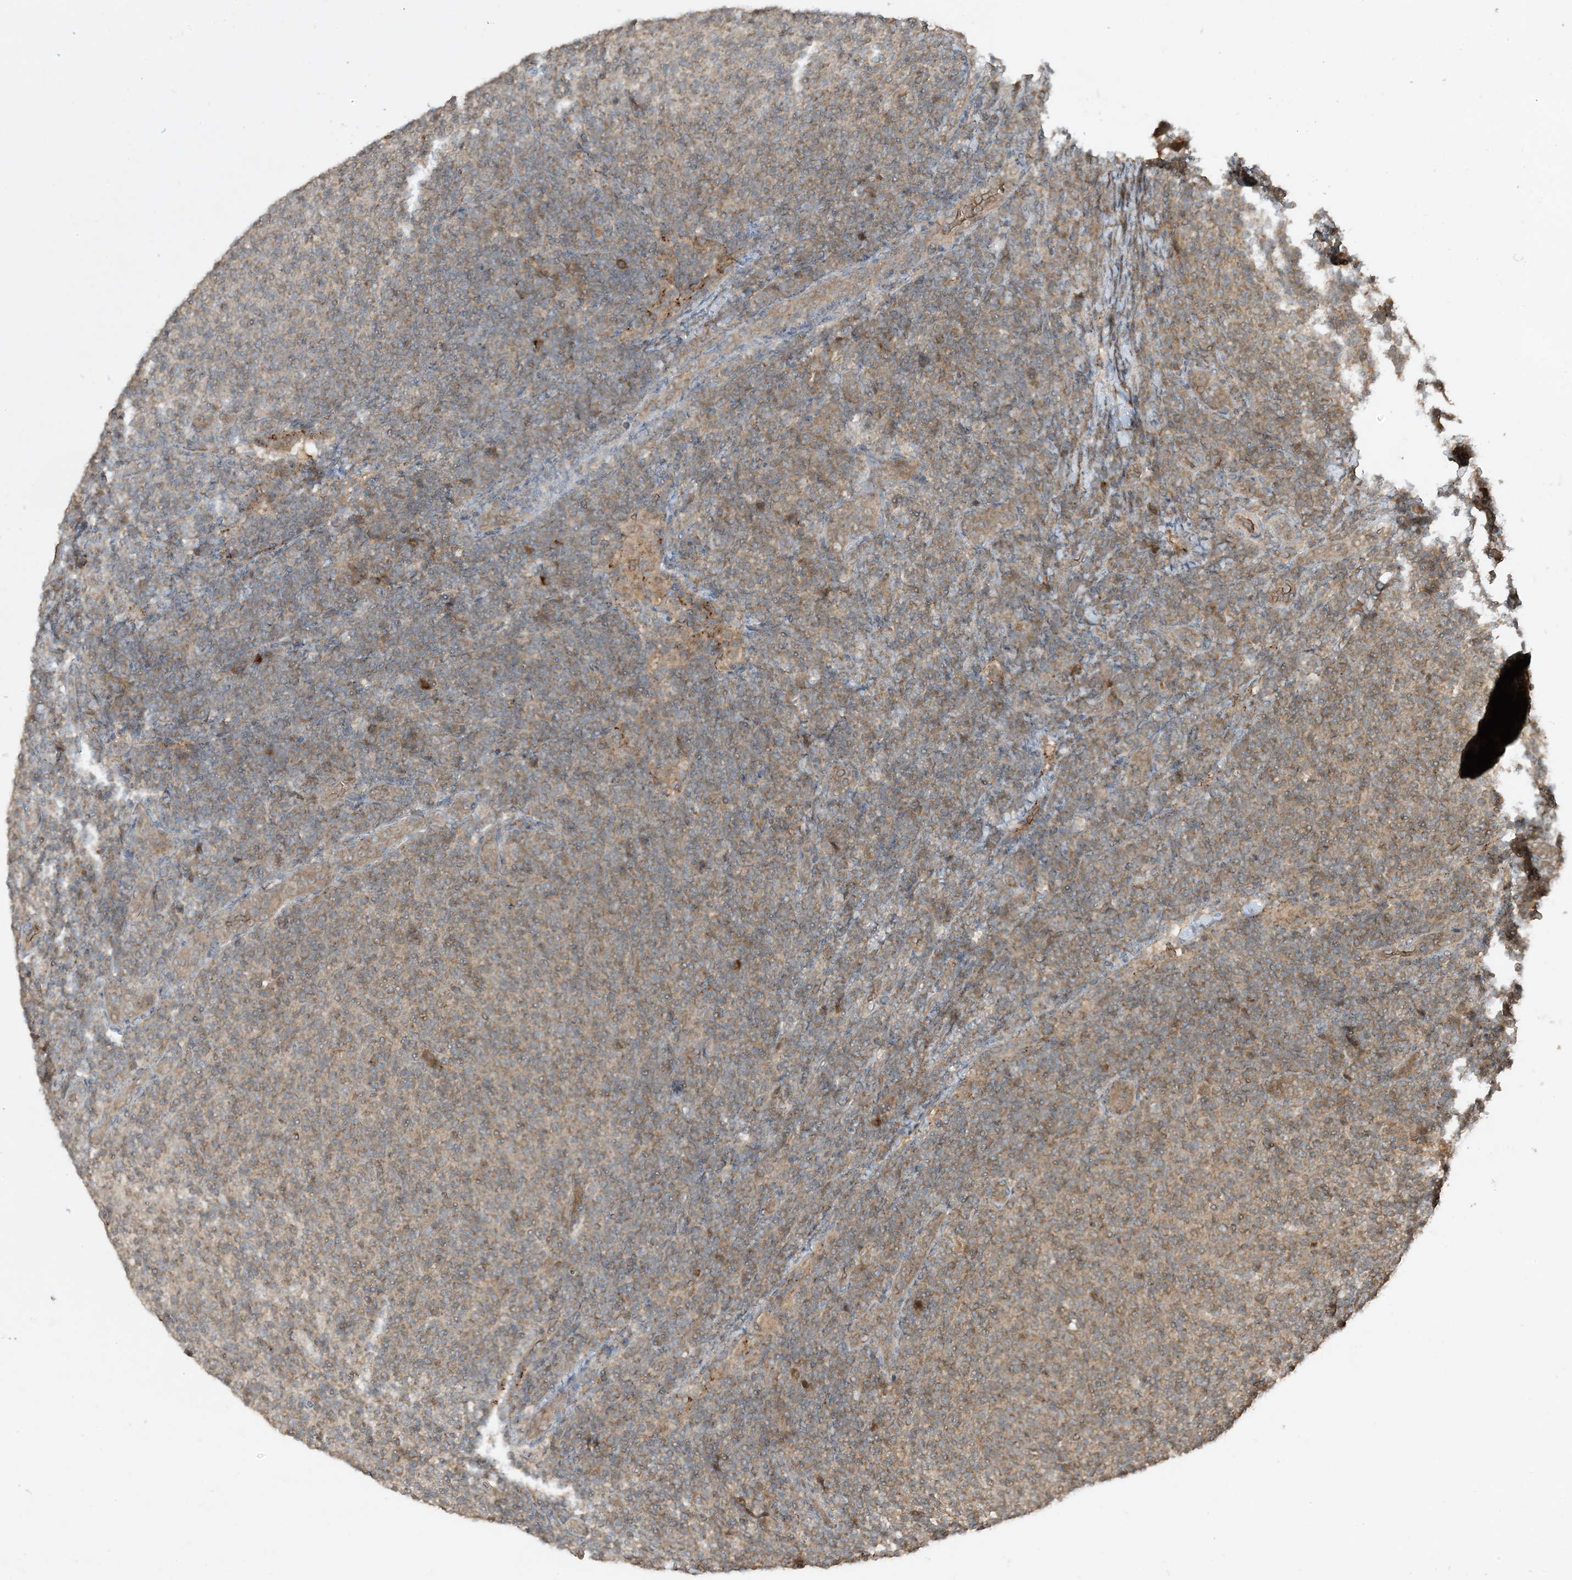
{"staining": {"intensity": "weak", "quantity": "25%-75%", "location": "cytoplasmic/membranous"}, "tissue": "lymphoma", "cell_type": "Tumor cells", "image_type": "cancer", "snomed": [{"axis": "morphology", "description": "Malignant lymphoma, non-Hodgkin's type, Low grade"}, {"axis": "topography", "description": "Lymph node"}], "caption": "Lymphoma stained with IHC displays weak cytoplasmic/membranous expression in approximately 25%-75% of tumor cells.", "gene": "PUSL1", "patient": {"sex": "male", "age": 66}}